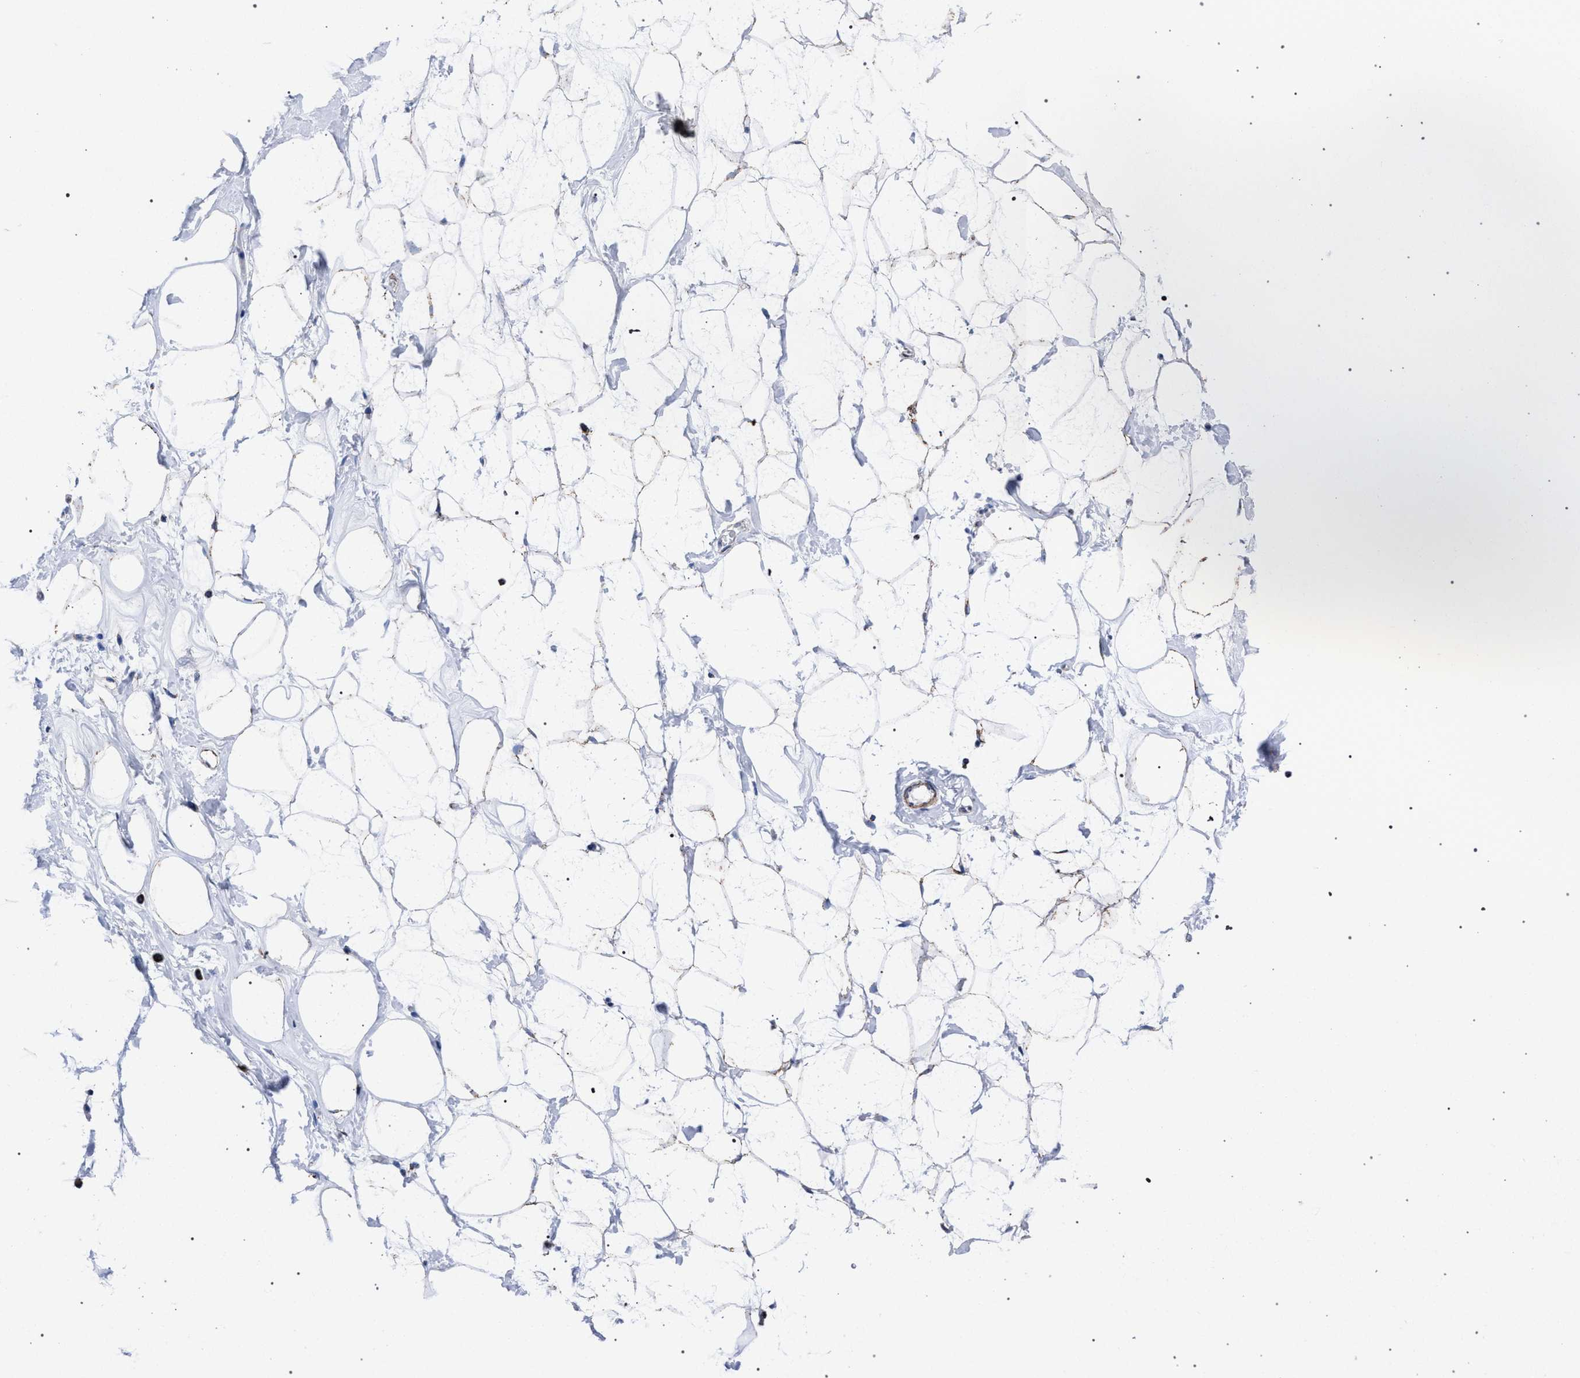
{"staining": {"intensity": "moderate", "quantity": "25%-75%", "location": "cytoplasmic/membranous"}, "tissue": "adipose tissue", "cell_type": "Adipocytes", "image_type": "normal", "snomed": [{"axis": "morphology", "description": "Normal tissue, NOS"}, {"axis": "morphology", "description": "Fibrosis, NOS"}, {"axis": "topography", "description": "Breast"}, {"axis": "topography", "description": "Adipose tissue"}], "caption": "Protein expression analysis of unremarkable adipose tissue reveals moderate cytoplasmic/membranous positivity in about 25%-75% of adipocytes. The staining was performed using DAB to visualize the protein expression in brown, while the nuclei were stained in blue with hematoxylin (Magnification: 20x).", "gene": "ACADS", "patient": {"sex": "female", "age": 39}}